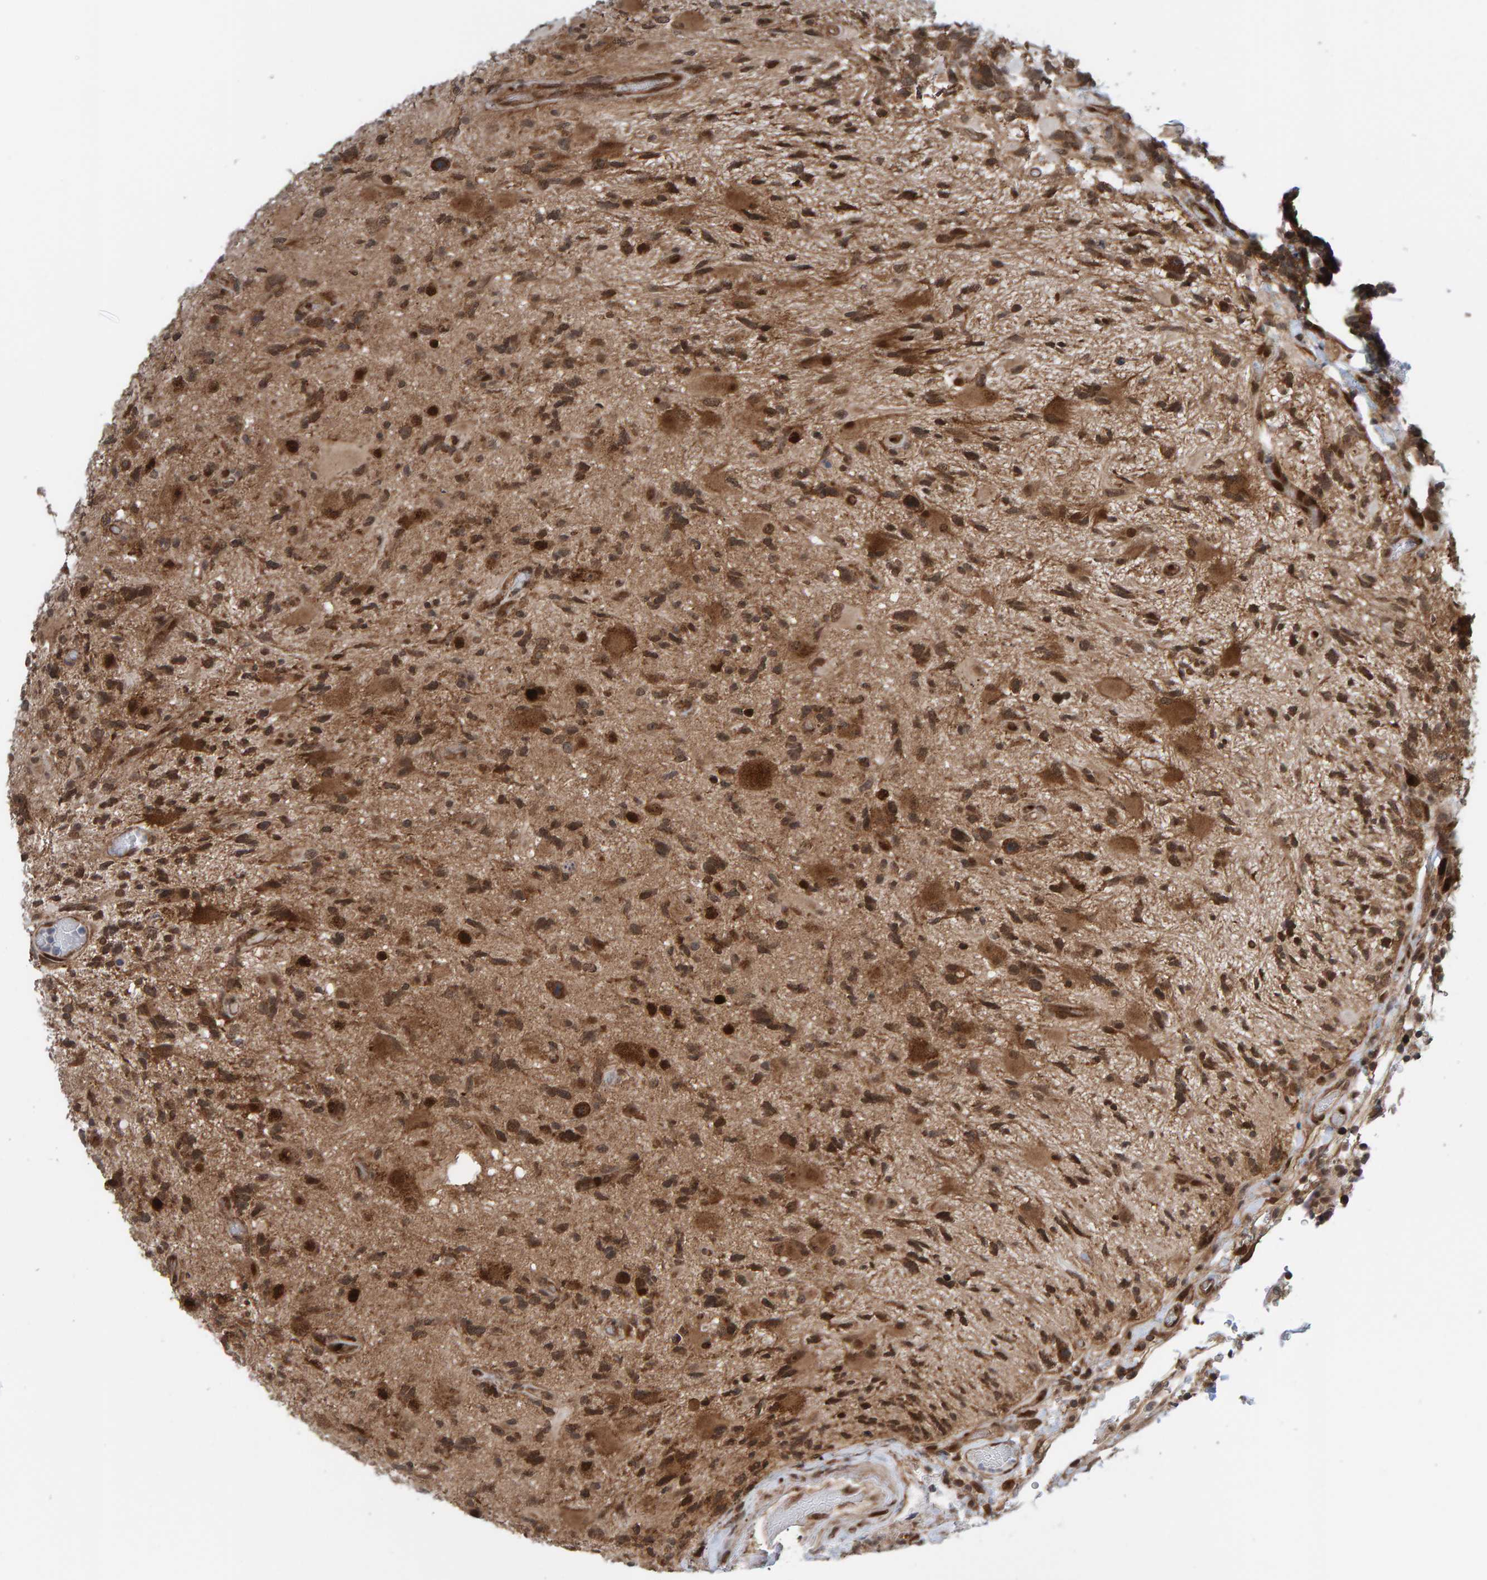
{"staining": {"intensity": "strong", "quantity": "25%-75%", "location": "cytoplasmic/membranous,nuclear"}, "tissue": "glioma", "cell_type": "Tumor cells", "image_type": "cancer", "snomed": [{"axis": "morphology", "description": "Glioma, malignant, High grade"}, {"axis": "topography", "description": "Brain"}], "caption": "Protein expression analysis of human high-grade glioma (malignant) reveals strong cytoplasmic/membranous and nuclear positivity in about 25%-75% of tumor cells.", "gene": "ZNF366", "patient": {"sex": "male", "age": 33}}